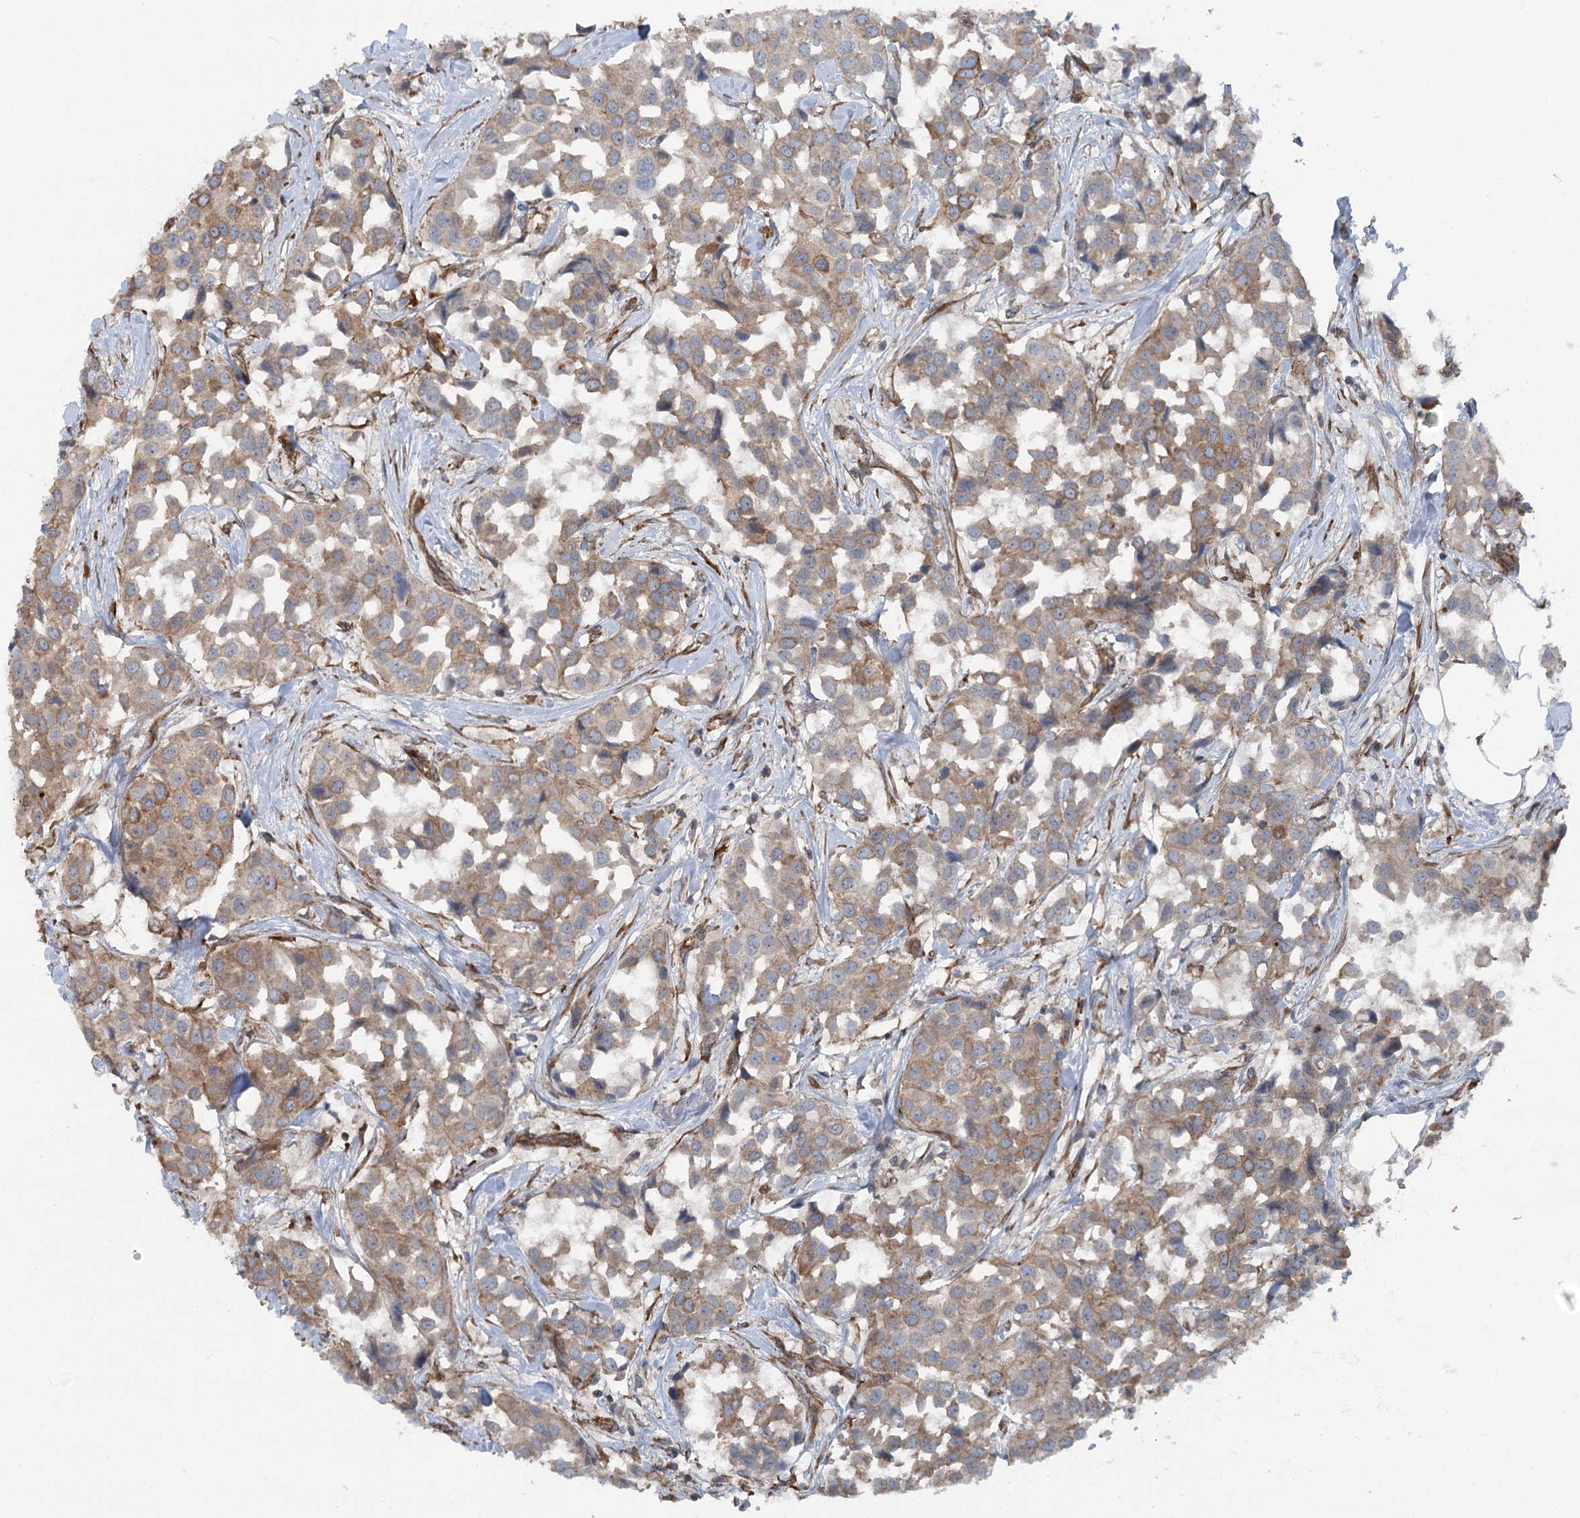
{"staining": {"intensity": "moderate", "quantity": "<25%", "location": "cytoplasmic/membranous"}, "tissue": "breast cancer", "cell_type": "Tumor cells", "image_type": "cancer", "snomed": [{"axis": "morphology", "description": "Duct carcinoma"}, {"axis": "topography", "description": "Breast"}], "caption": "Immunohistochemistry (IHC) image of neoplastic tissue: human breast cancer stained using immunohistochemistry (IHC) exhibits low levels of moderate protein expression localized specifically in the cytoplasmic/membranous of tumor cells, appearing as a cytoplasmic/membranous brown color.", "gene": "IQSEC1", "patient": {"sex": "female", "age": 80}}